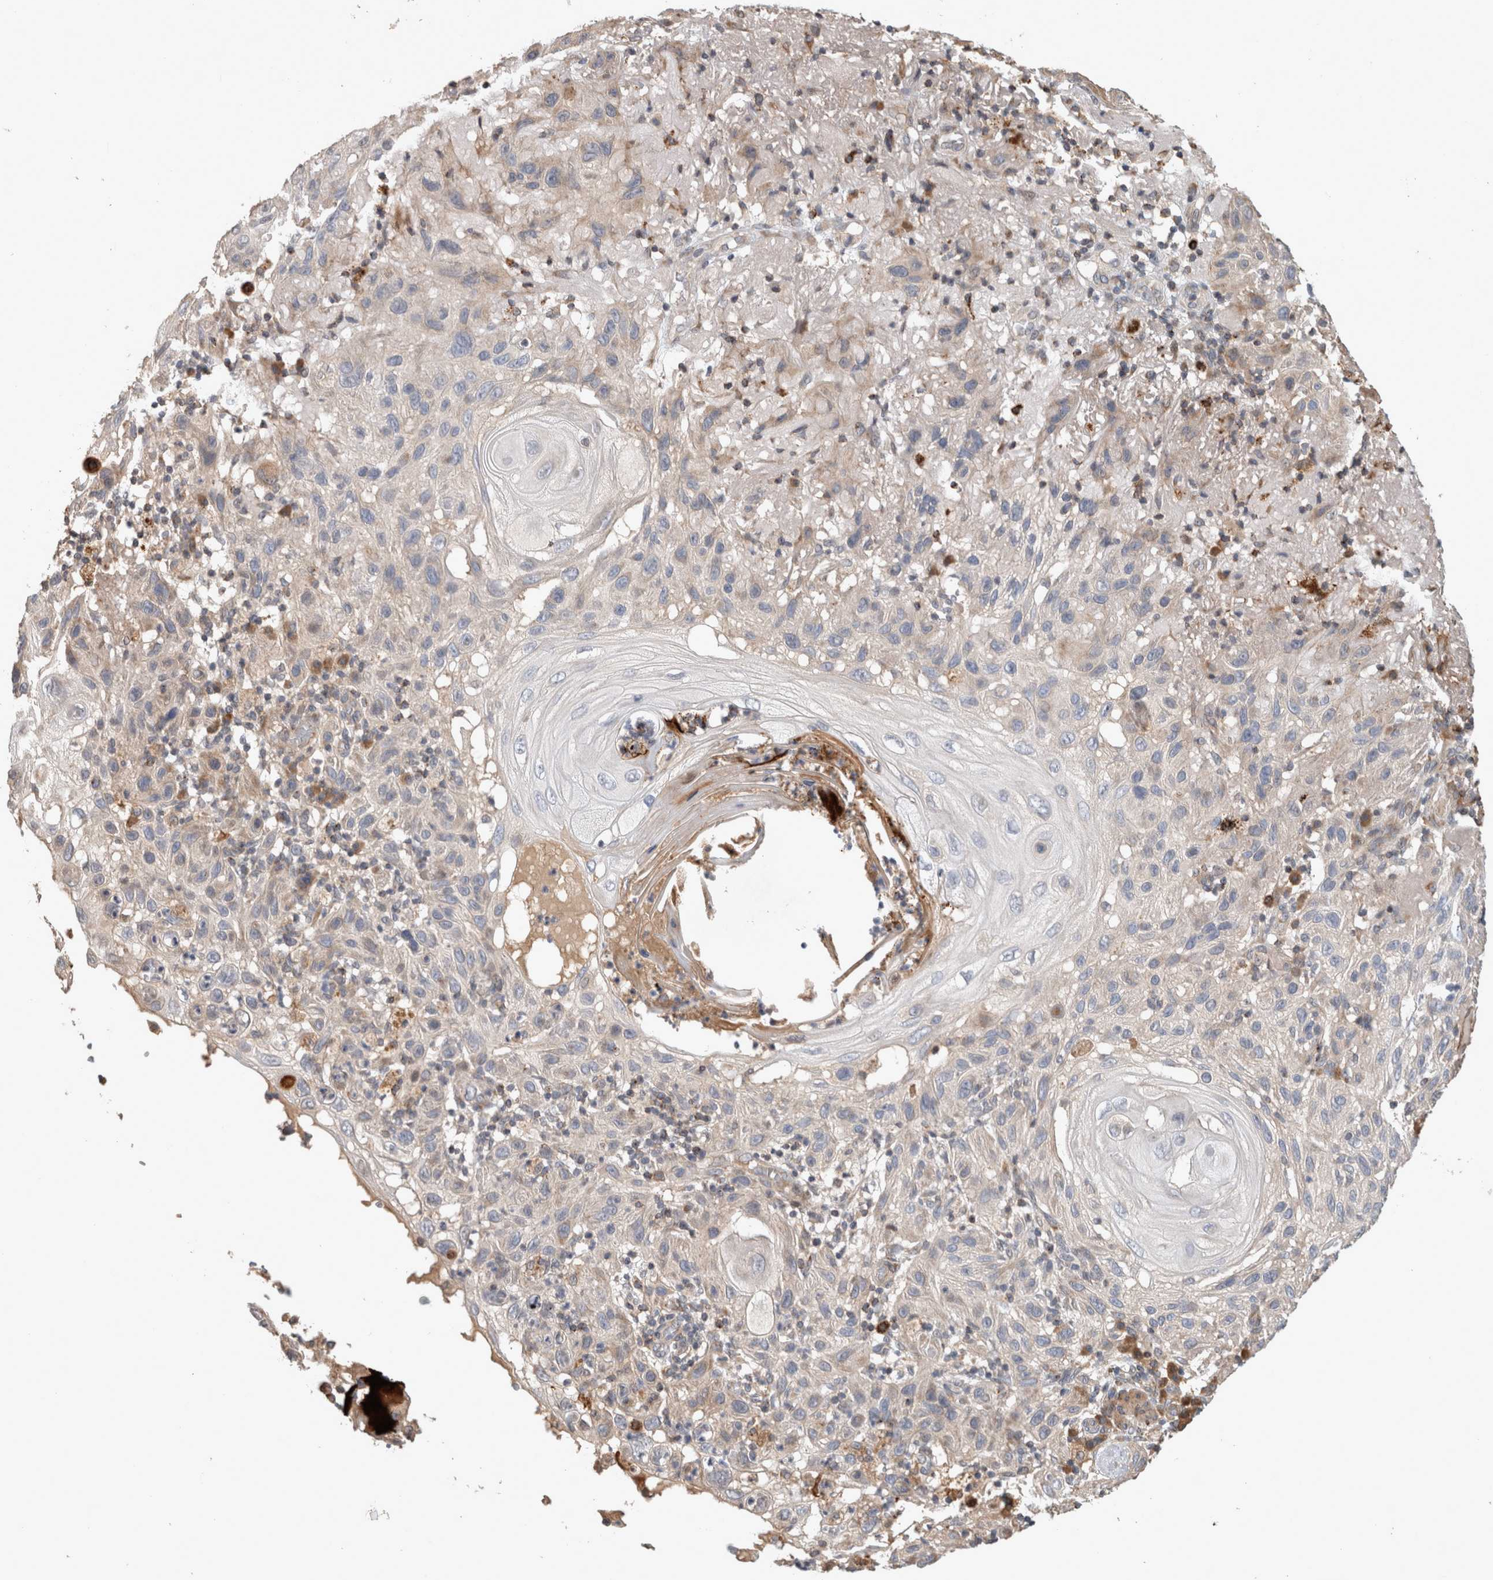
{"staining": {"intensity": "weak", "quantity": "25%-75%", "location": "cytoplasmic/membranous"}, "tissue": "skin cancer", "cell_type": "Tumor cells", "image_type": "cancer", "snomed": [{"axis": "morphology", "description": "Normal tissue, NOS"}, {"axis": "morphology", "description": "Squamous cell carcinoma, NOS"}, {"axis": "topography", "description": "Skin"}], "caption": "Immunohistochemistry (IHC) (DAB) staining of skin cancer (squamous cell carcinoma) displays weak cytoplasmic/membranous protein expression in approximately 25%-75% of tumor cells.", "gene": "SERAC1", "patient": {"sex": "female", "age": 96}}